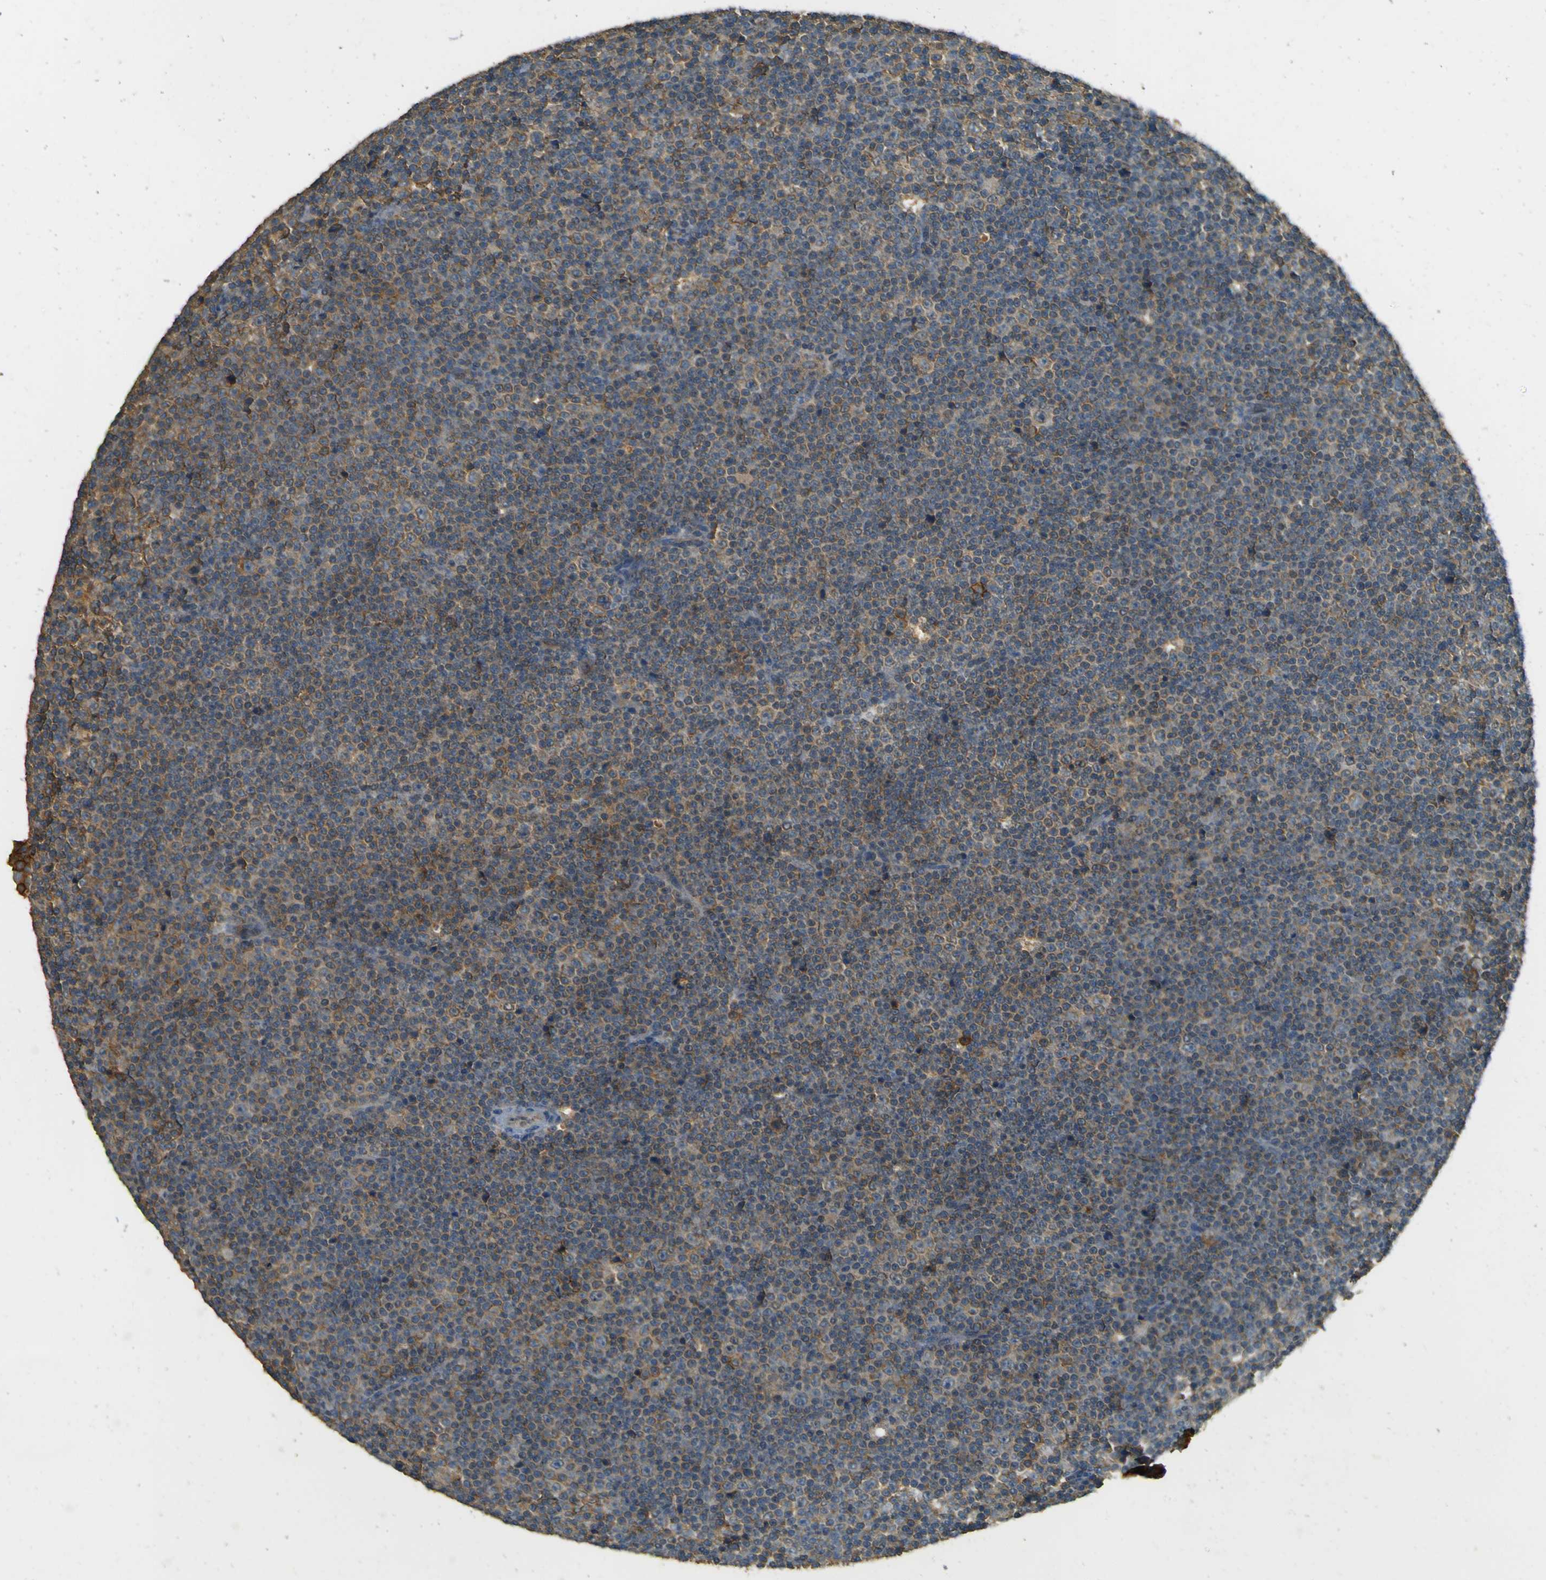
{"staining": {"intensity": "weak", "quantity": ">75%", "location": "cytoplasmic/membranous"}, "tissue": "lymphoma", "cell_type": "Tumor cells", "image_type": "cancer", "snomed": [{"axis": "morphology", "description": "Malignant lymphoma, non-Hodgkin's type, Low grade"}, {"axis": "topography", "description": "Lymph node"}], "caption": "DAB (3,3'-diaminobenzidine) immunohistochemical staining of lymphoma reveals weak cytoplasmic/membranous protein positivity in approximately >75% of tumor cells.", "gene": "GOLGA1", "patient": {"sex": "female", "age": 67}}